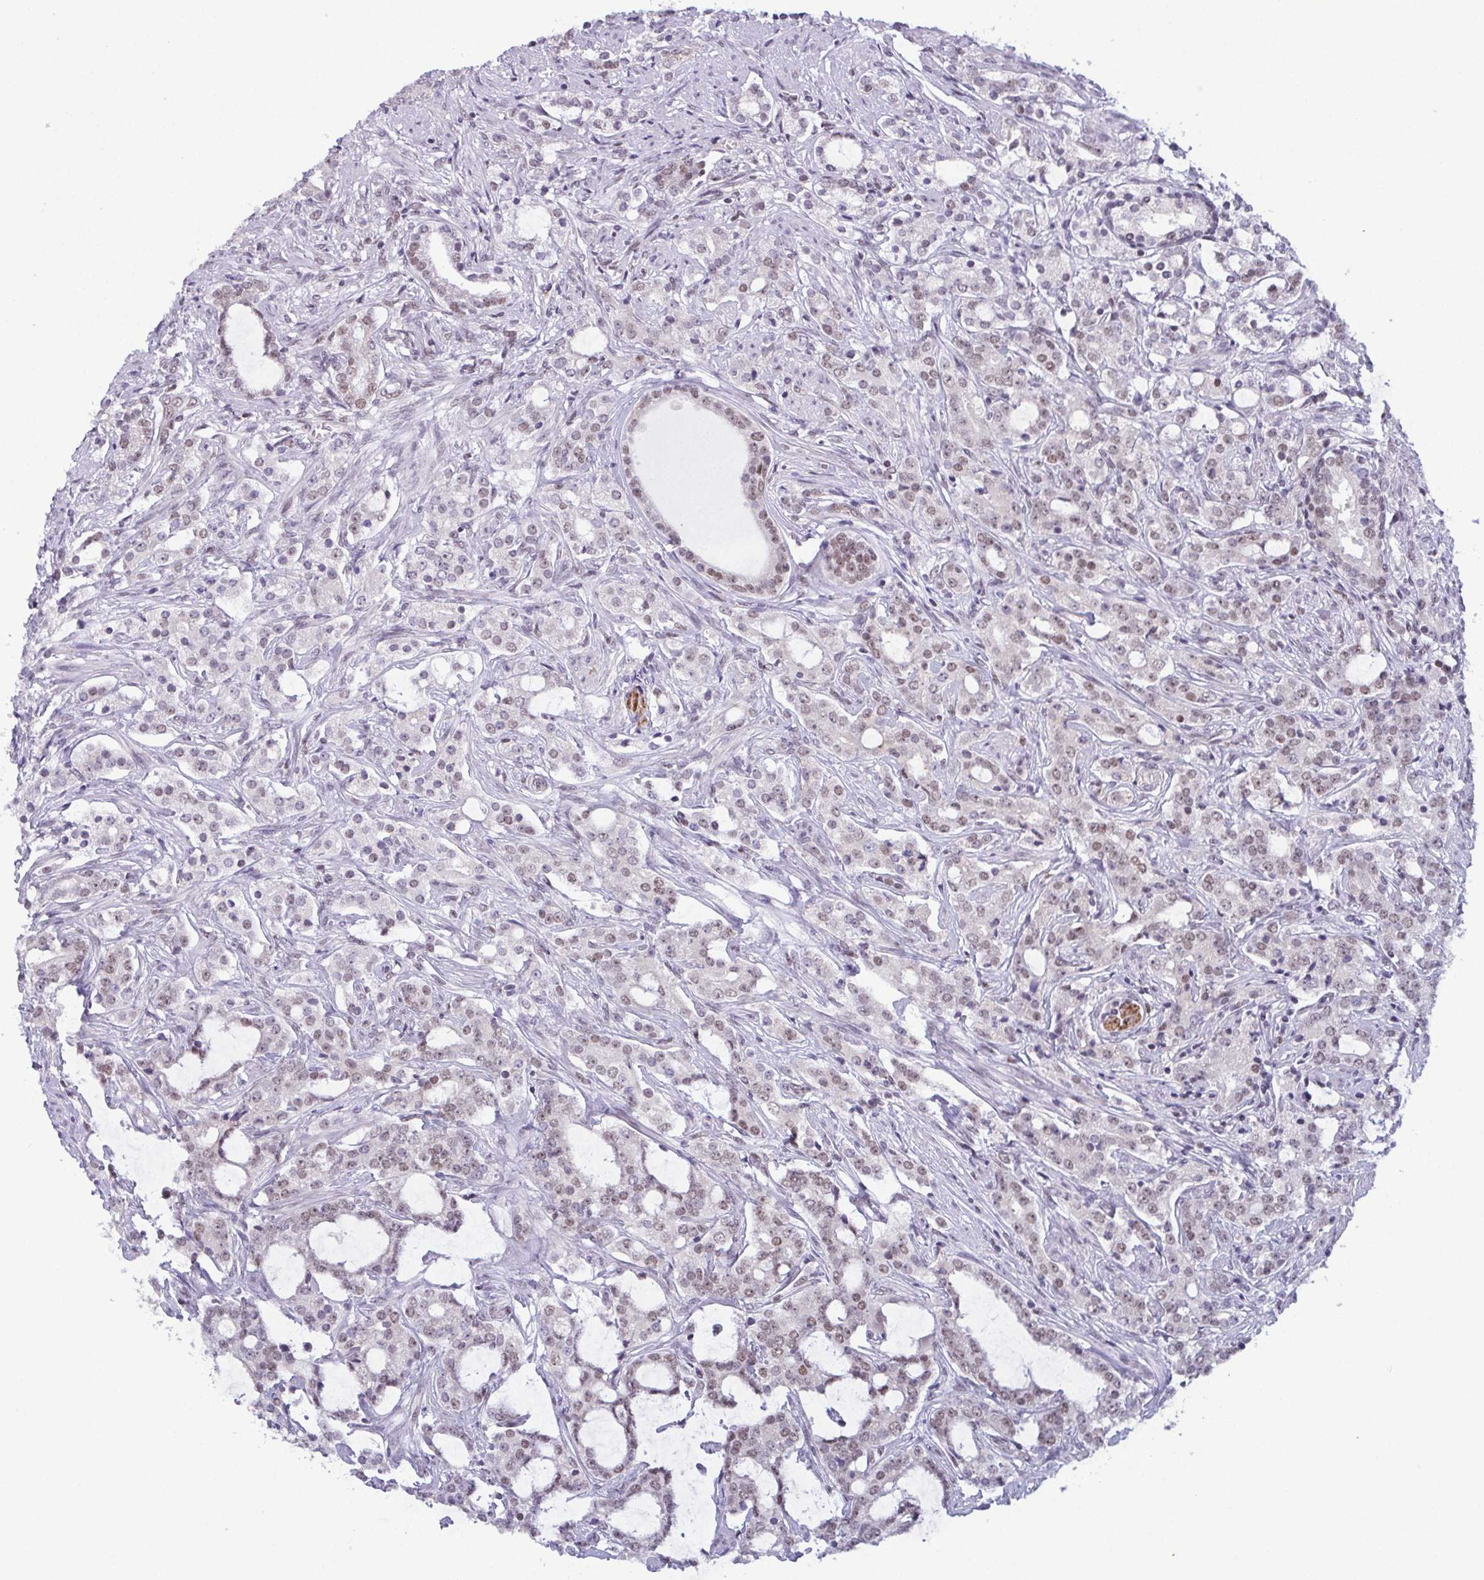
{"staining": {"intensity": "weak", "quantity": "25%-75%", "location": "nuclear"}, "tissue": "prostate cancer", "cell_type": "Tumor cells", "image_type": "cancer", "snomed": [{"axis": "morphology", "description": "Adenocarcinoma, Medium grade"}, {"axis": "topography", "description": "Prostate"}], "caption": "DAB immunohistochemical staining of human prostate cancer (medium-grade adenocarcinoma) exhibits weak nuclear protein expression in approximately 25%-75% of tumor cells. (IHC, brightfield microscopy, high magnification).", "gene": "RBM7", "patient": {"sex": "male", "age": 57}}